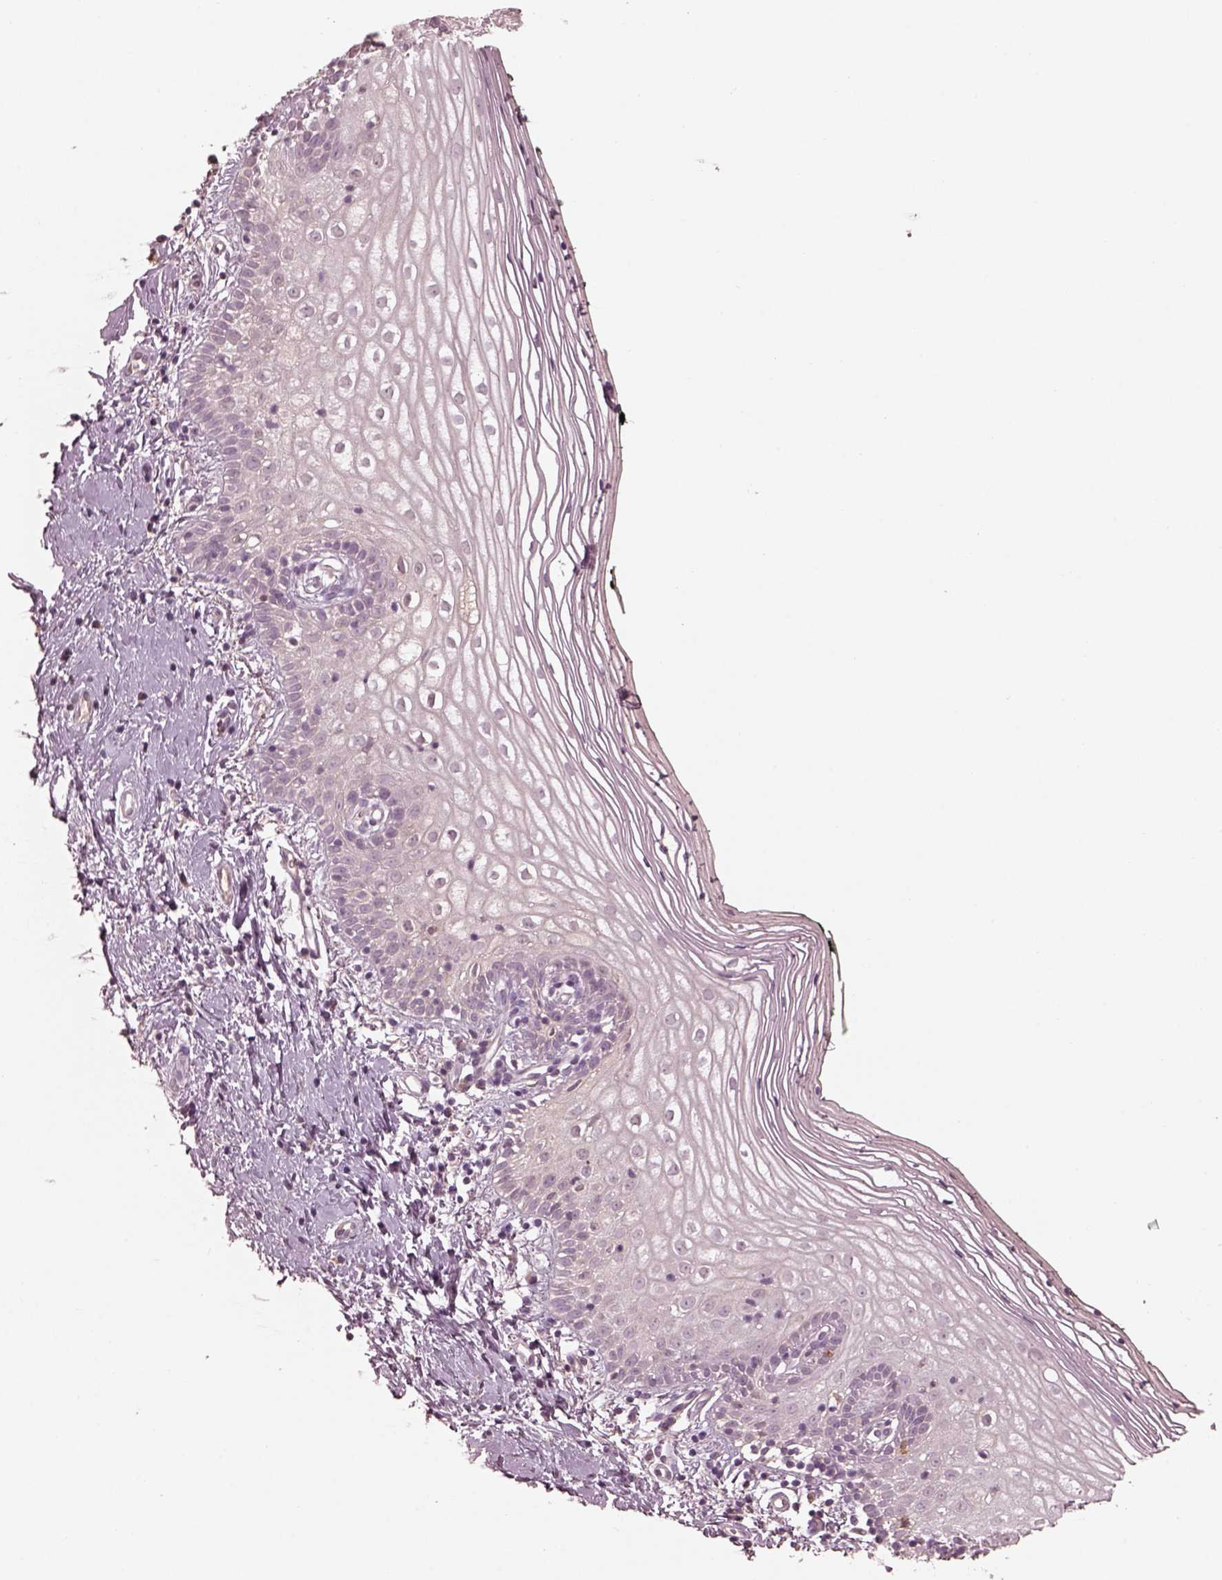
{"staining": {"intensity": "negative", "quantity": "none", "location": "none"}, "tissue": "vagina", "cell_type": "Squamous epithelial cells", "image_type": "normal", "snomed": [{"axis": "morphology", "description": "Normal tissue, NOS"}, {"axis": "topography", "description": "Vagina"}], "caption": "Immunohistochemical staining of benign human vagina exhibits no significant staining in squamous epithelial cells.", "gene": "VWA5B1", "patient": {"sex": "female", "age": 47}}